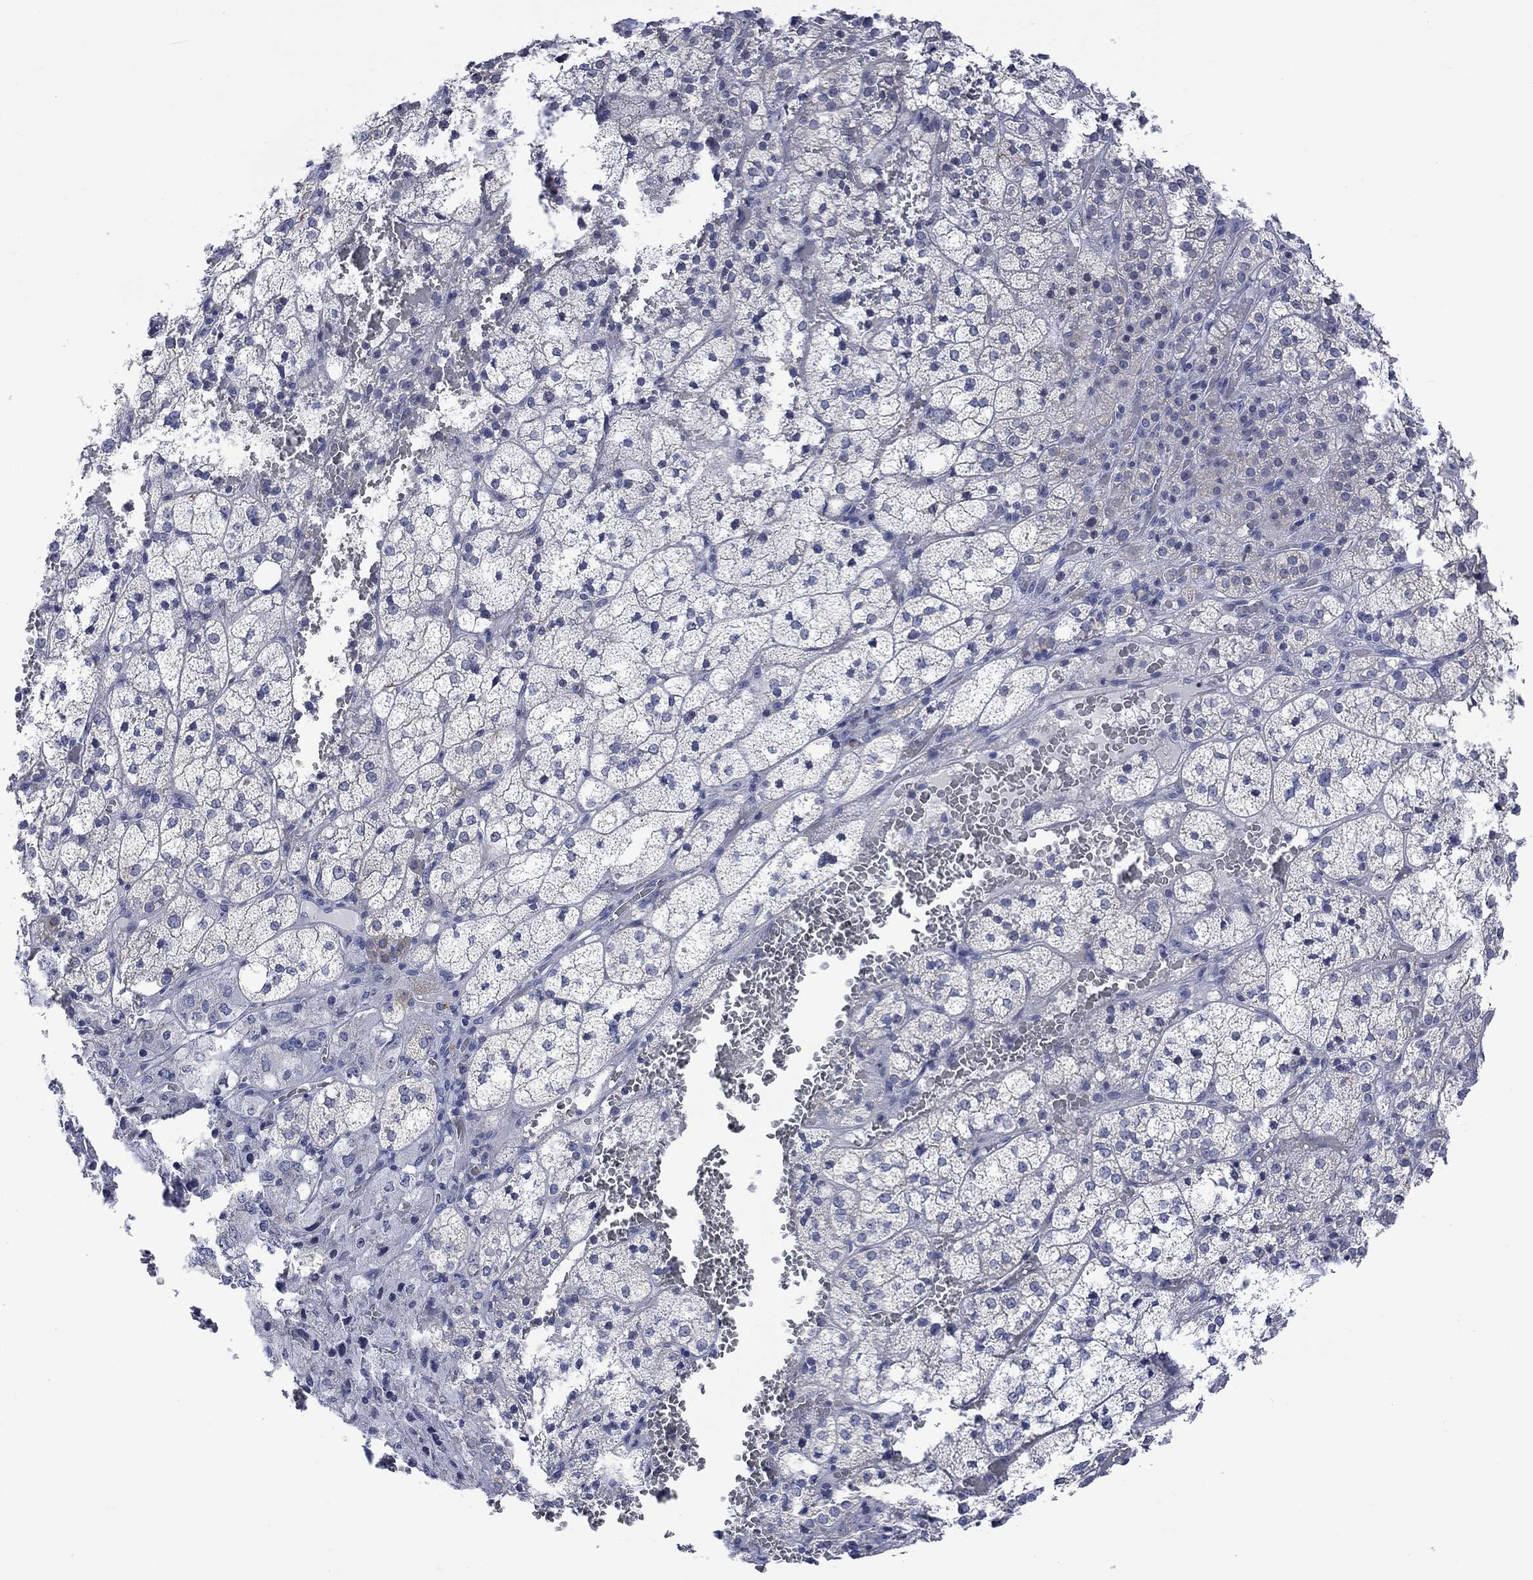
{"staining": {"intensity": "weak", "quantity": "<25%", "location": "cytoplasmic/membranous"}, "tissue": "adrenal gland", "cell_type": "Glandular cells", "image_type": "normal", "snomed": [{"axis": "morphology", "description": "Normal tissue, NOS"}, {"axis": "topography", "description": "Adrenal gland"}], "caption": "This is an IHC image of unremarkable adrenal gland. There is no expression in glandular cells.", "gene": "DCX", "patient": {"sex": "female", "age": 60}}